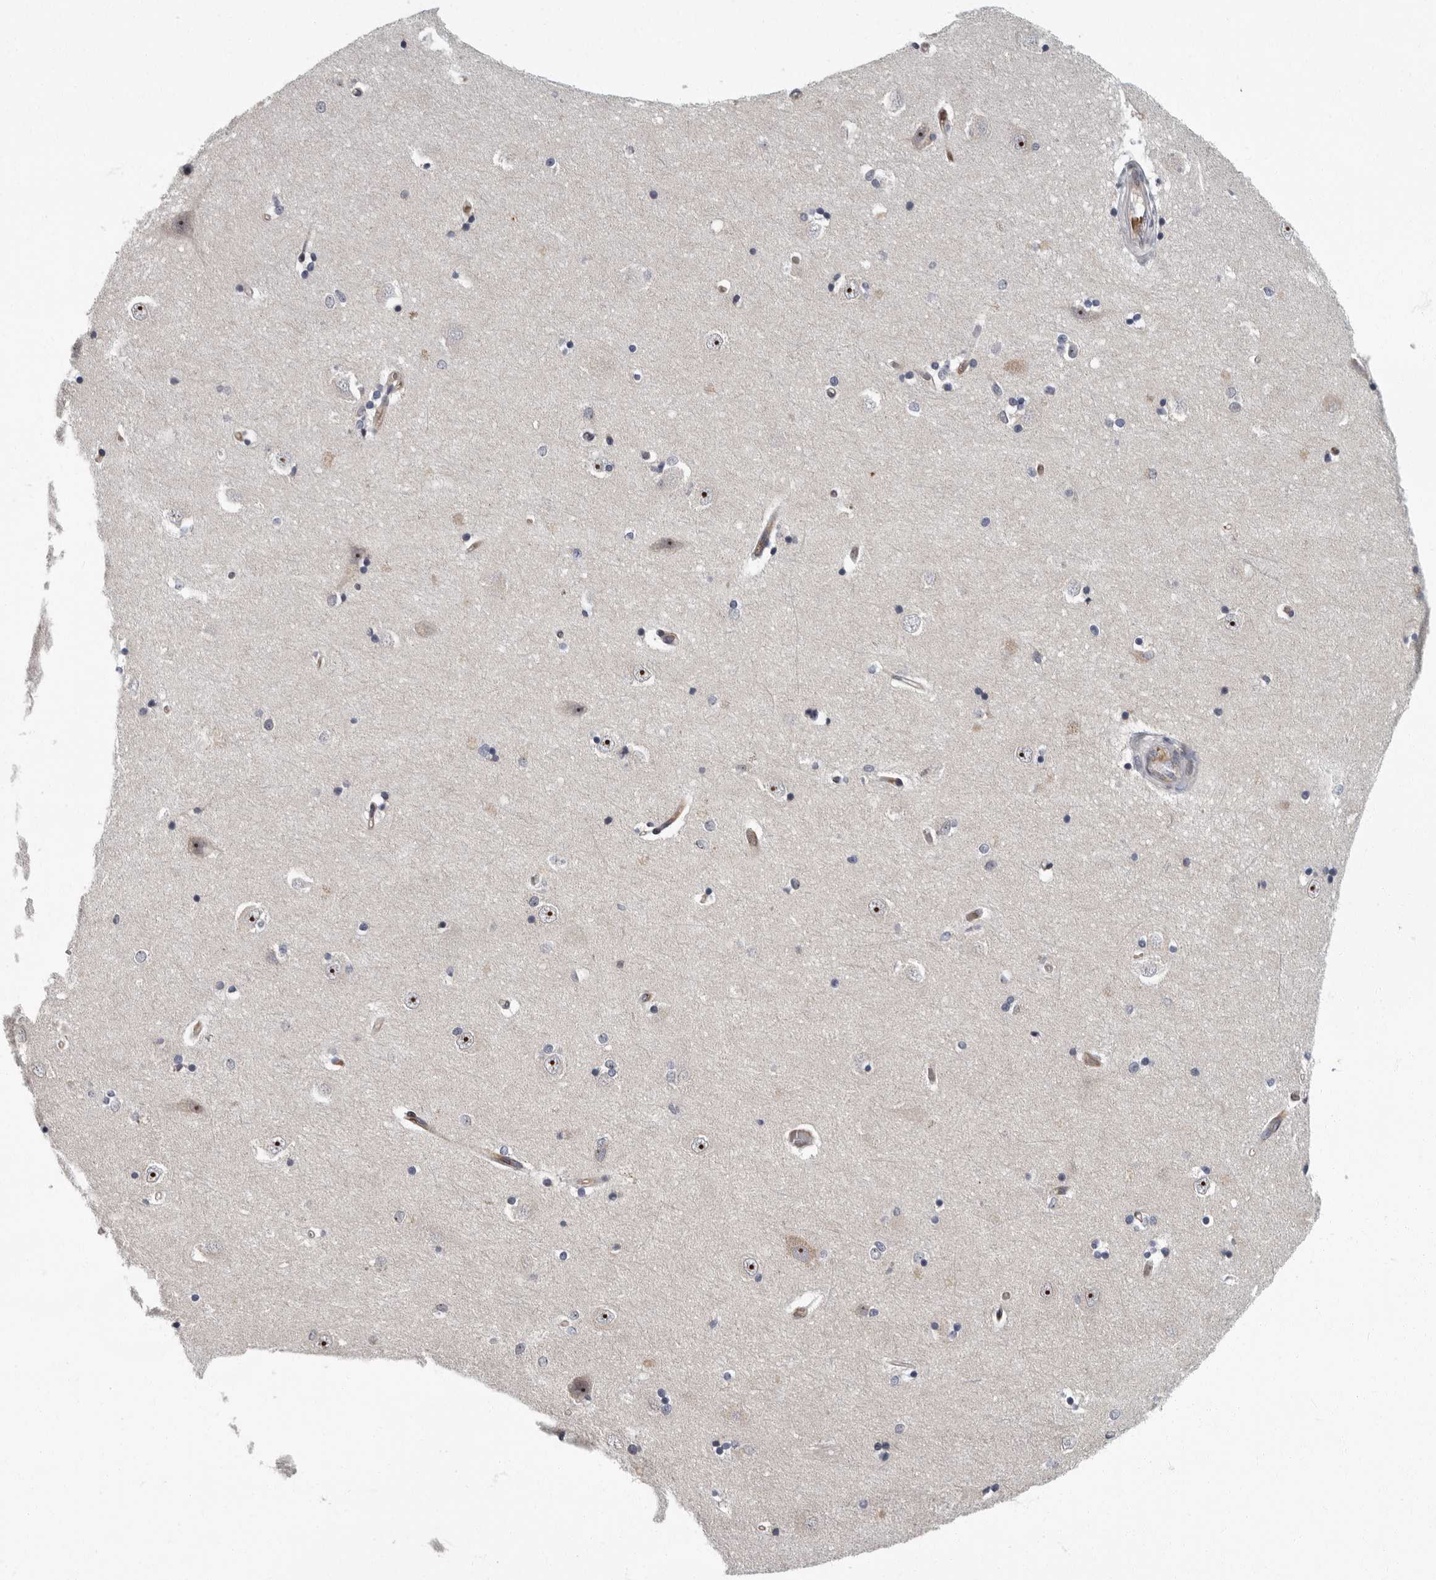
{"staining": {"intensity": "negative", "quantity": "none", "location": "none"}, "tissue": "hippocampus", "cell_type": "Glial cells", "image_type": "normal", "snomed": [{"axis": "morphology", "description": "Normal tissue, NOS"}, {"axis": "topography", "description": "Hippocampus"}], "caption": "This is an IHC photomicrograph of benign human hippocampus. There is no staining in glial cells.", "gene": "PDCD11", "patient": {"sex": "male", "age": 45}}